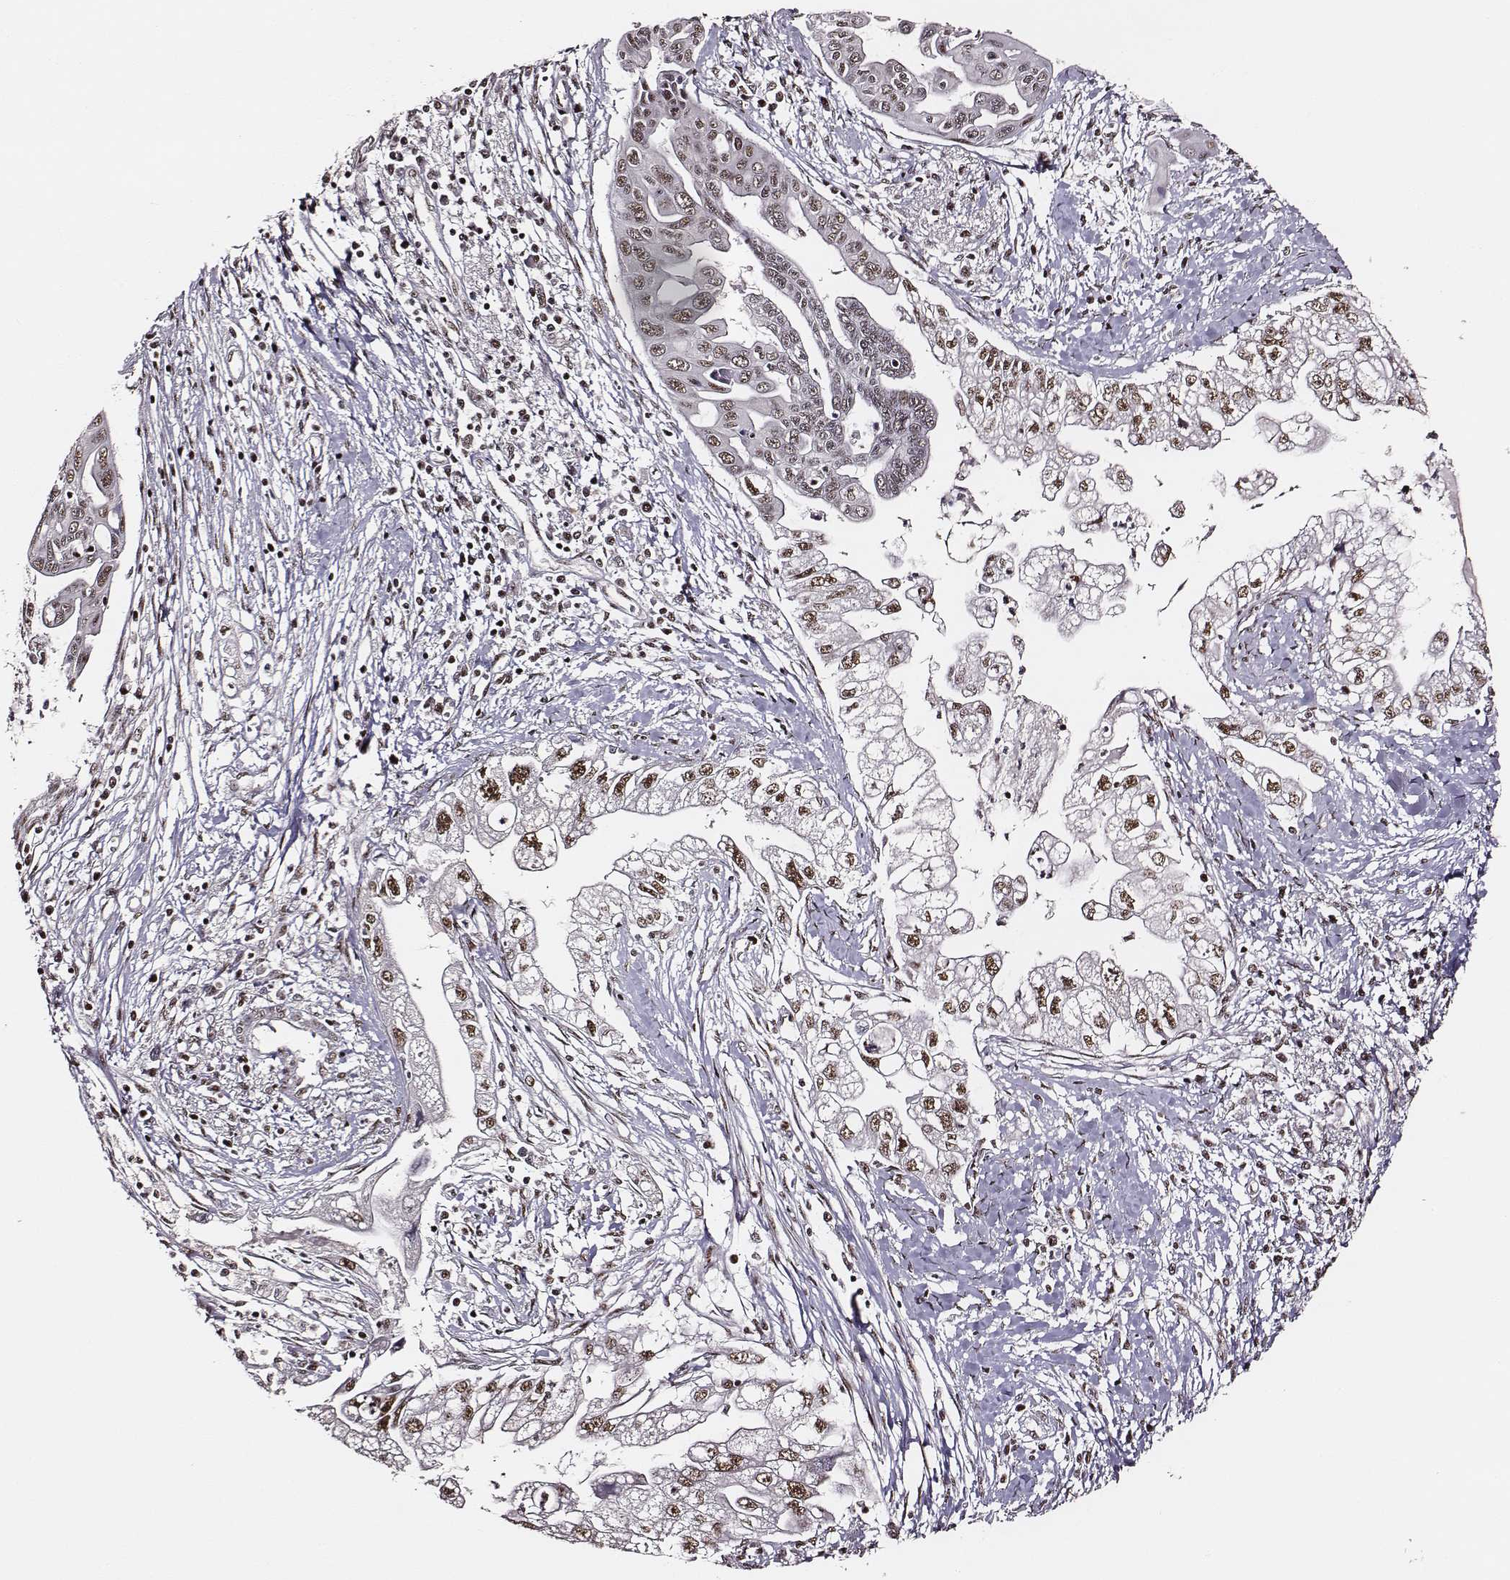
{"staining": {"intensity": "moderate", "quantity": ">75%", "location": "nuclear"}, "tissue": "pancreatic cancer", "cell_type": "Tumor cells", "image_type": "cancer", "snomed": [{"axis": "morphology", "description": "Adenocarcinoma, NOS"}, {"axis": "topography", "description": "Pancreas"}], "caption": "About >75% of tumor cells in pancreatic adenocarcinoma exhibit moderate nuclear protein positivity as visualized by brown immunohistochemical staining.", "gene": "PPARA", "patient": {"sex": "male", "age": 70}}